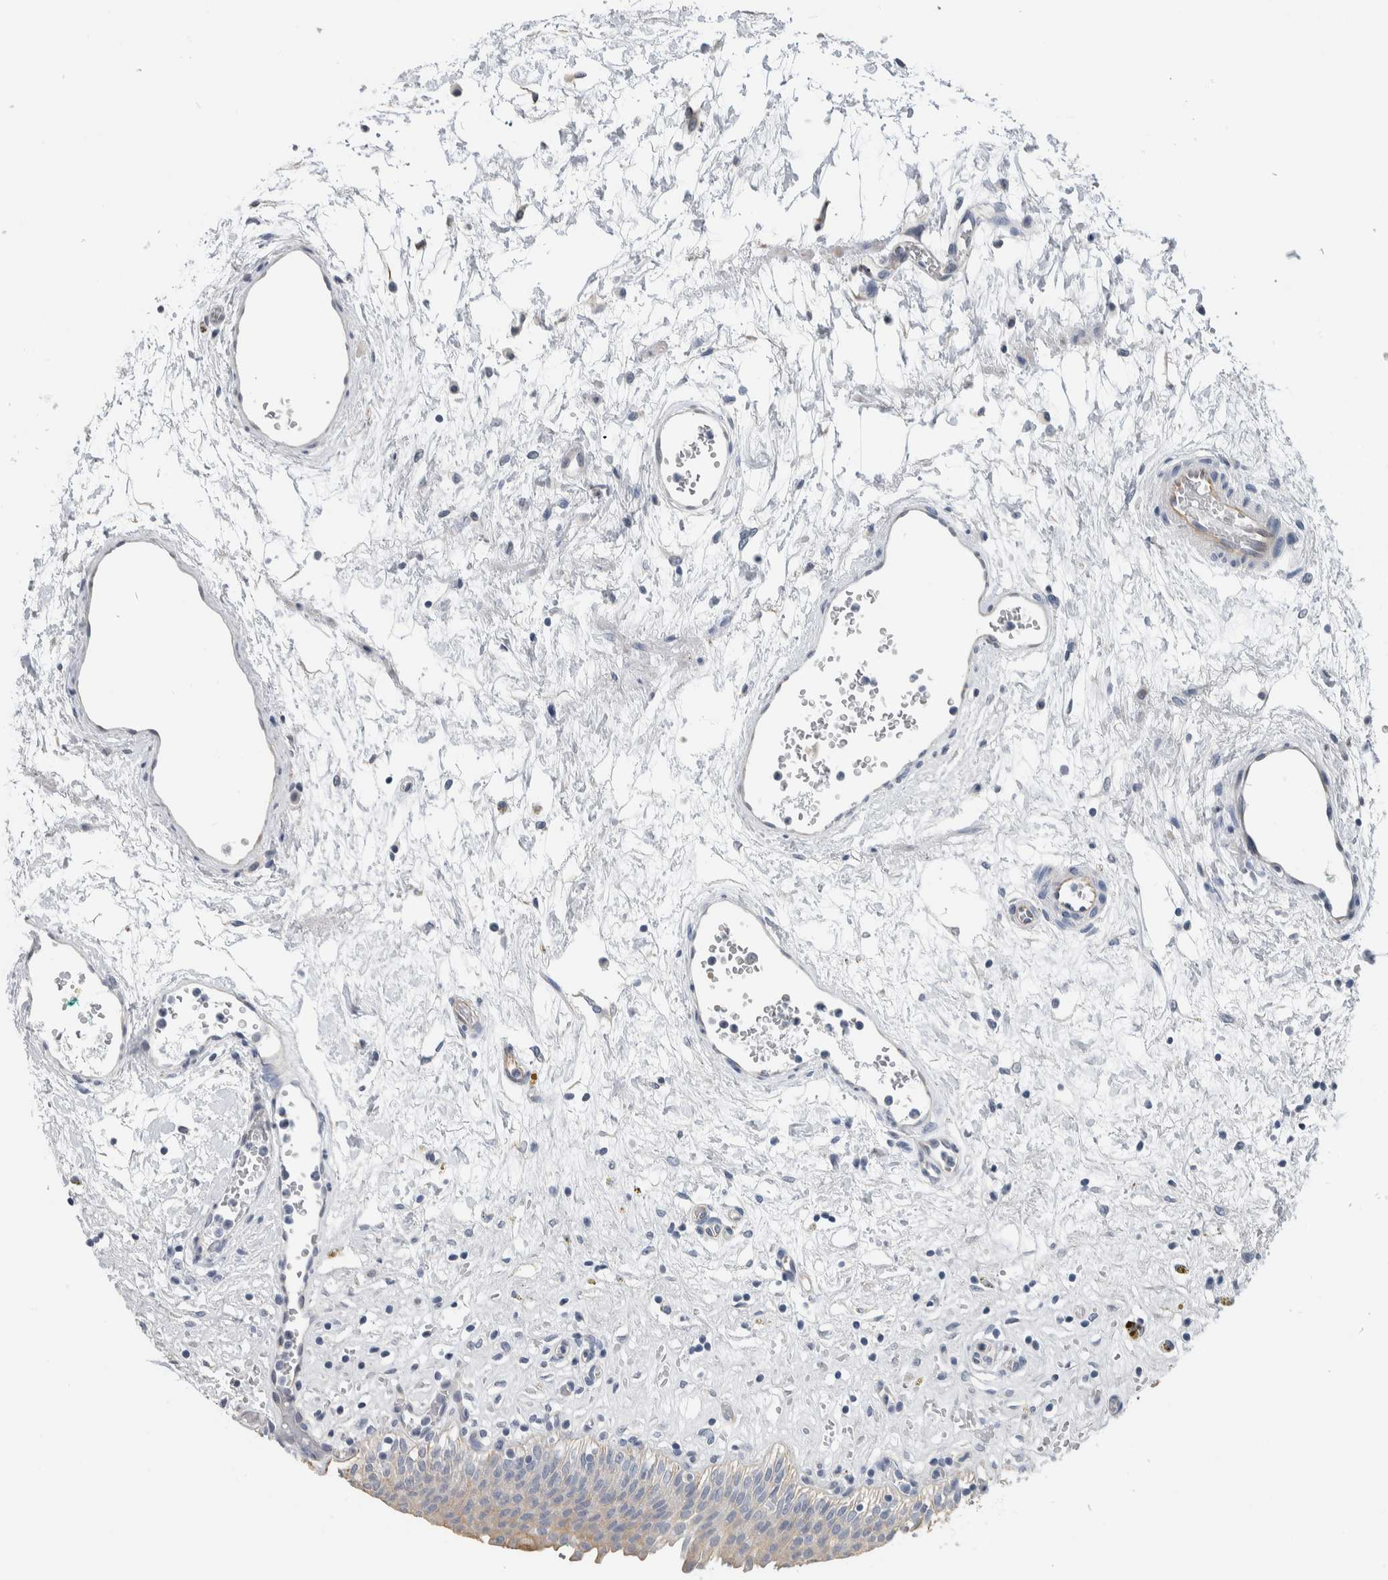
{"staining": {"intensity": "weak", "quantity": "<25%", "location": "cytoplasmic/membranous"}, "tissue": "urinary bladder", "cell_type": "Urothelial cells", "image_type": "normal", "snomed": [{"axis": "morphology", "description": "Urothelial carcinoma, High grade"}, {"axis": "topography", "description": "Urinary bladder"}], "caption": "DAB immunohistochemical staining of unremarkable urinary bladder exhibits no significant expression in urothelial cells.", "gene": "NEFM", "patient": {"sex": "male", "age": 46}}